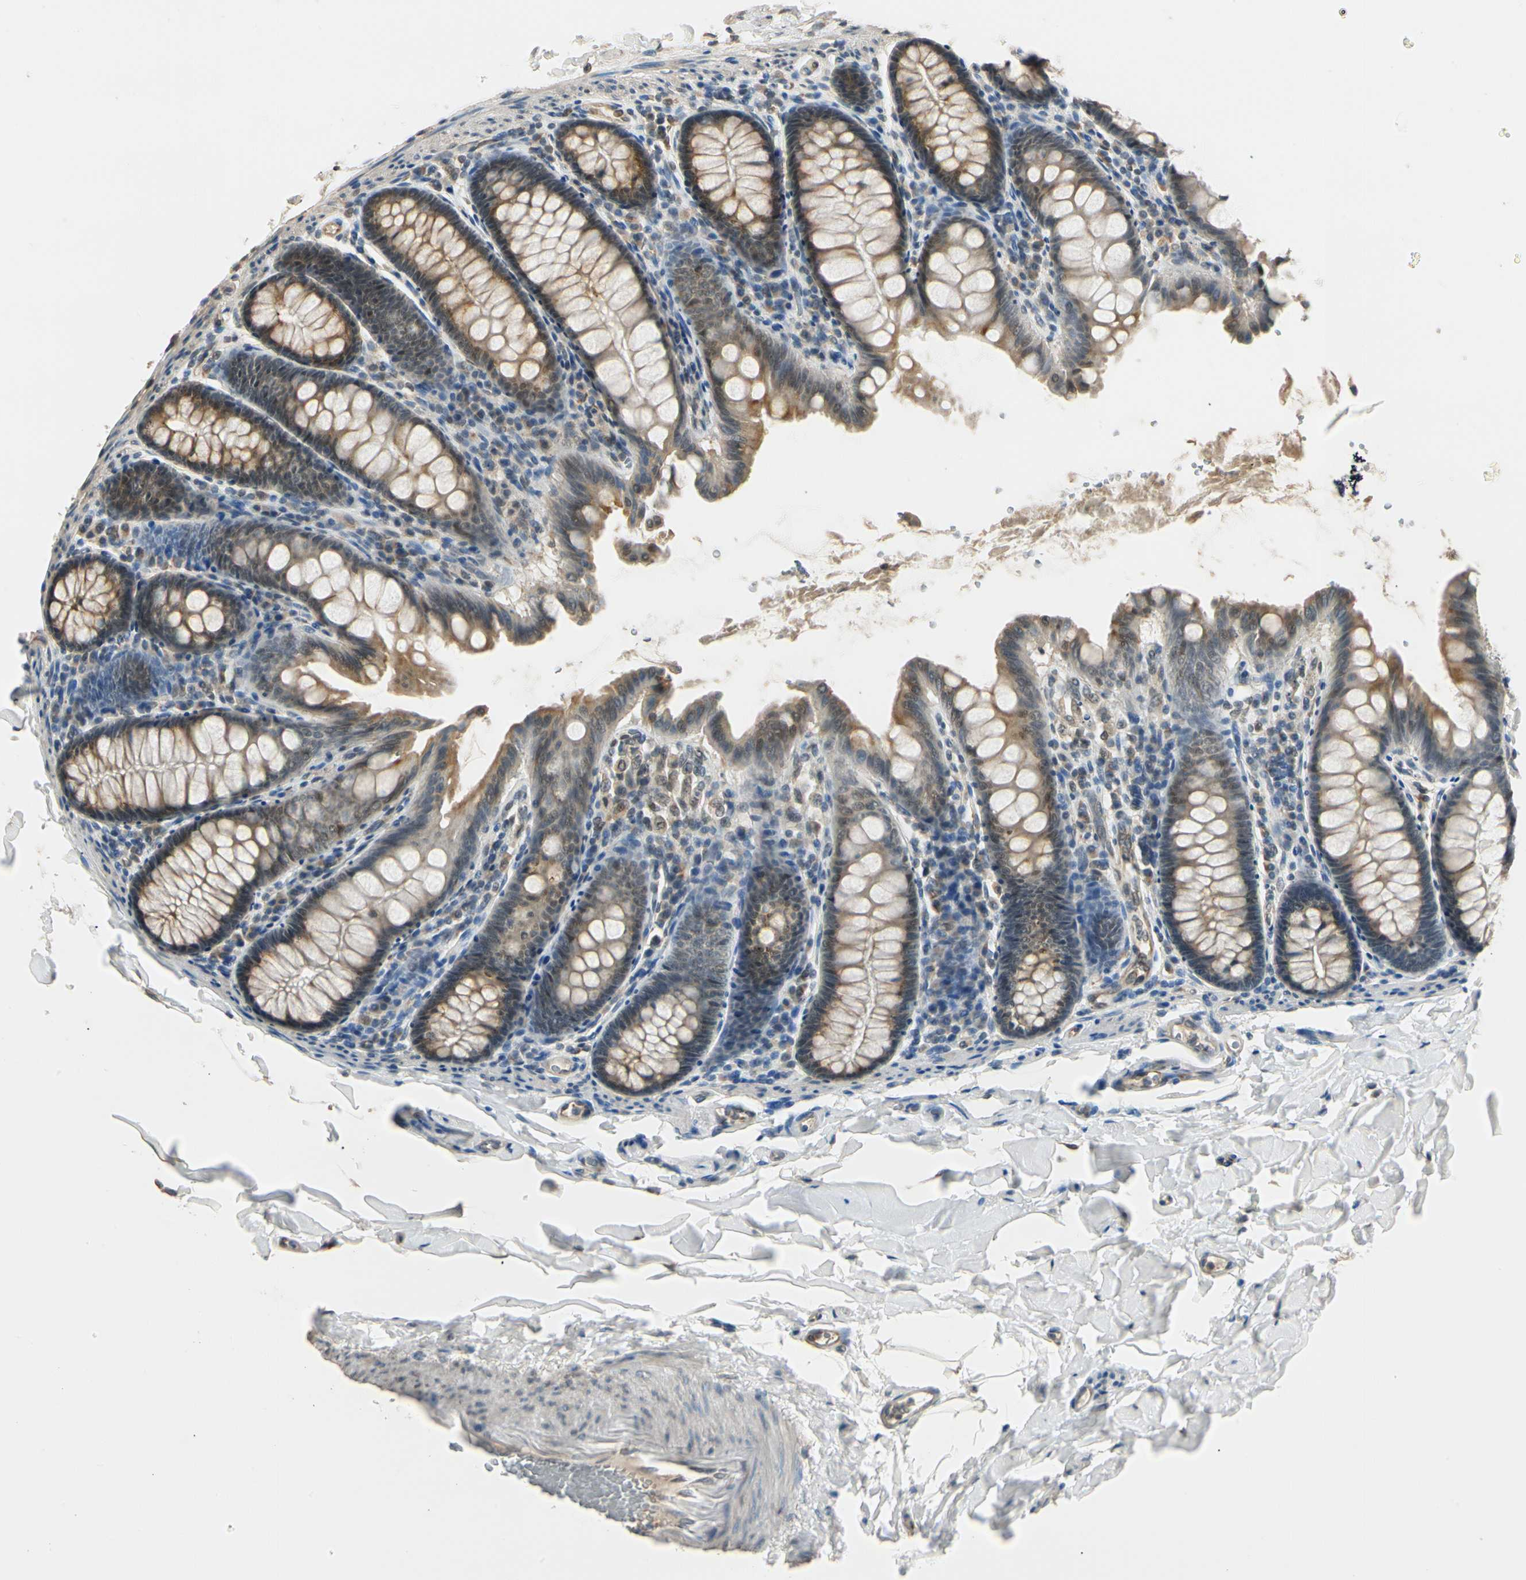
{"staining": {"intensity": "moderate", "quantity": ">75%", "location": "cytoplasmic/membranous"}, "tissue": "colon", "cell_type": "Endothelial cells", "image_type": "normal", "snomed": [{"axis": "morphology", "description": "Normal tissue, NOS"}, {"axis": "topography", "description": "Colon"}], "caption": "Colon stained with DAB (3,3'-diaminobenzidine) immunohistochemistry demonstrates medium levels of moderate cytoplasmic/membranous staining in about >75% of endothelial cells.", "gene": "TASOR", "patient": {"sex": "female", "age": 61}}